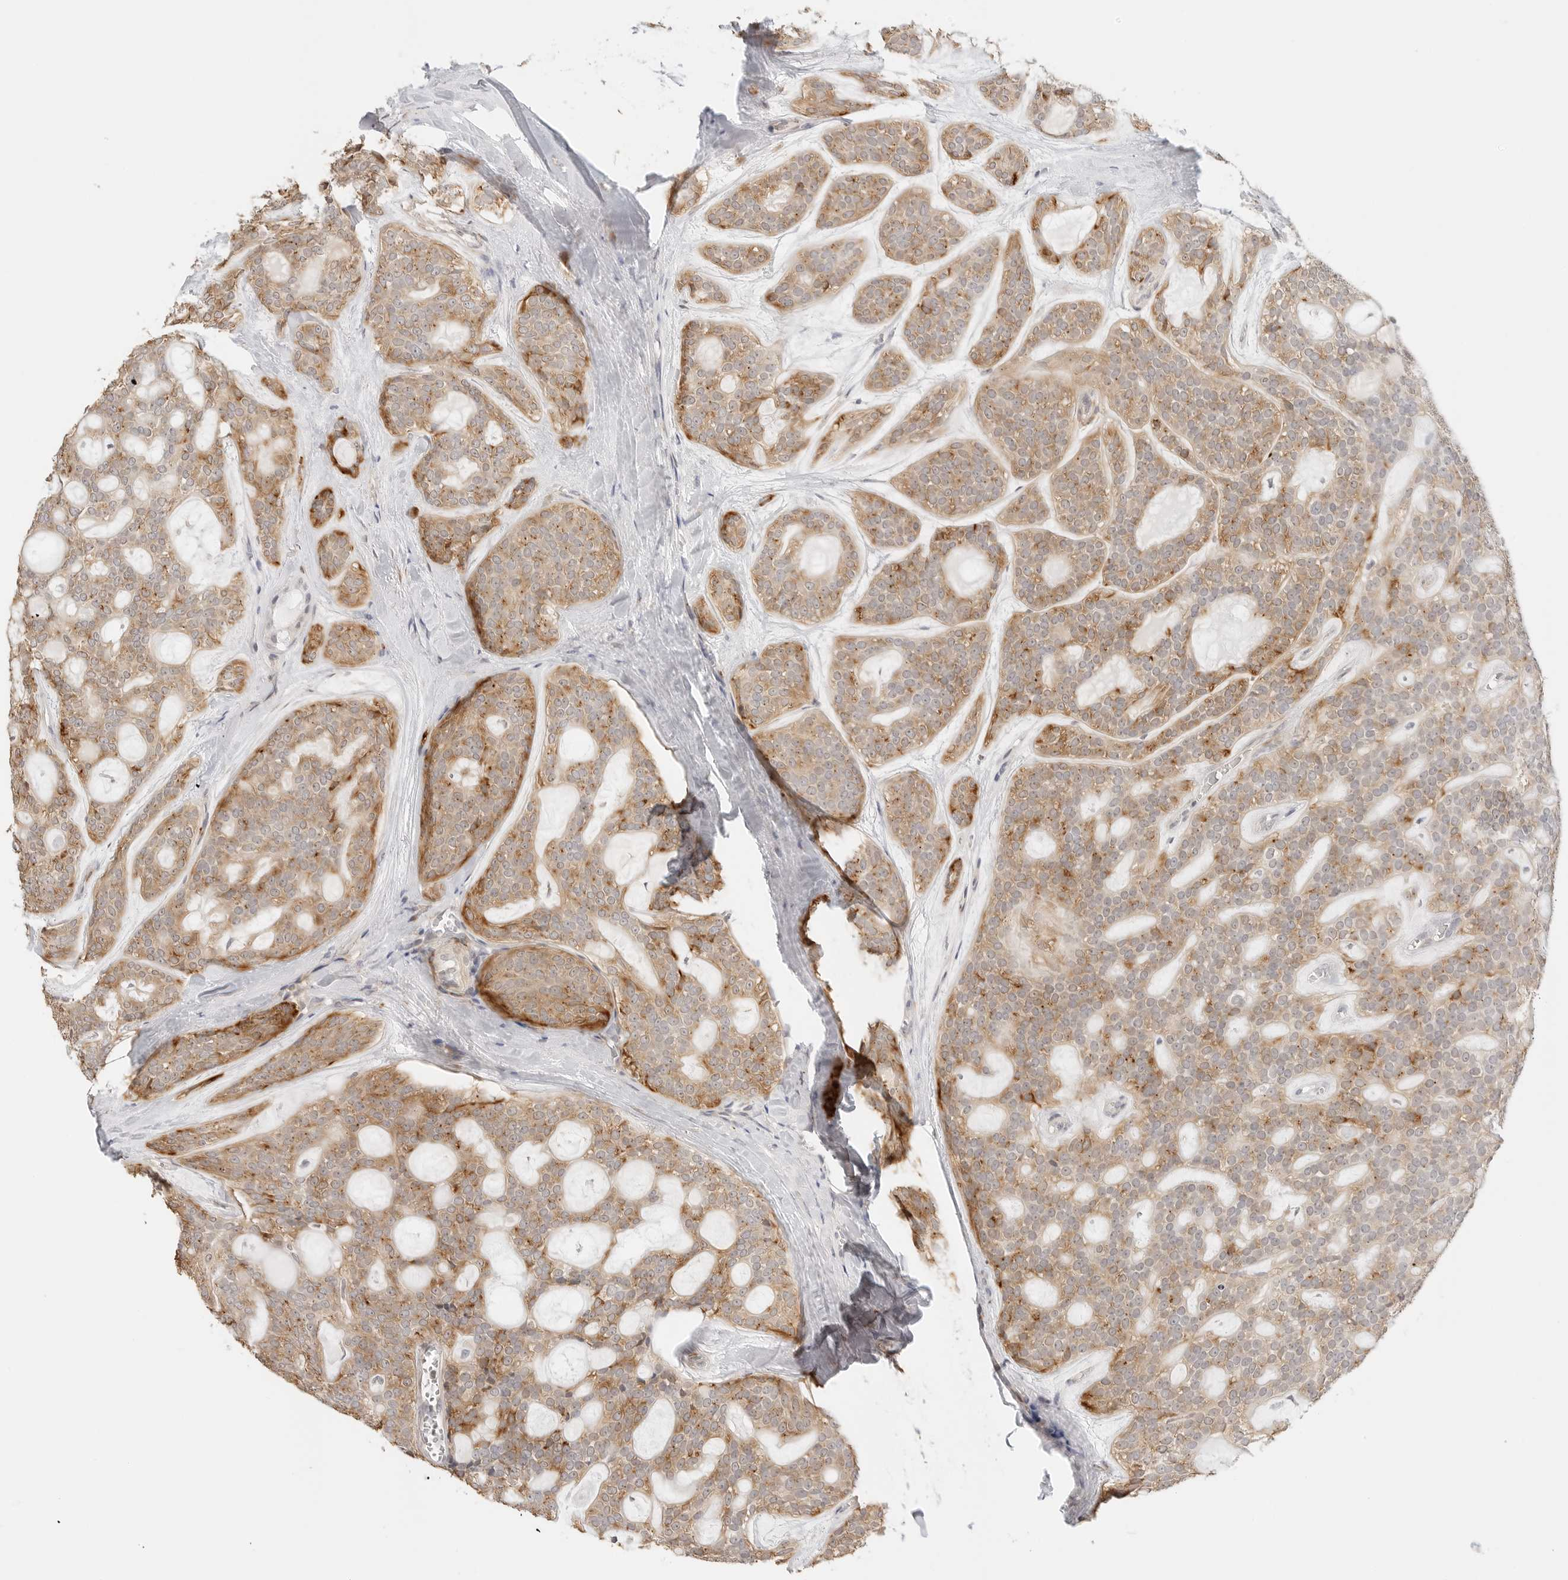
{"staining": {"intensity": "moderate", "quantity": ">75%", "location": "cytoplasmic/membranous"}, "tissue": "head and neck cancer", "cell_type": "Tumor cells", "image_type": "cancer", "snomed": [{"axis": "morphology", "description": "Adenocarcinoma, NOS"}, {"axis": "topography", "description": "Head-Neck"}], "caption": "High-magnification brightfield microscopy of head and neck cancer (adenocarcinoma) stained with DAB (3,3'-diaminobenzidine) (brown) and counterstained with hematoxylin (blue). tumor cells exhibit moderate cytoplasmic/membranous staining is identified in about>75% of cells. (IHC, brightfield microscopy, high magnification).", "gene": "PCDH19", "patient": {"sex": "male", "age": 66}}